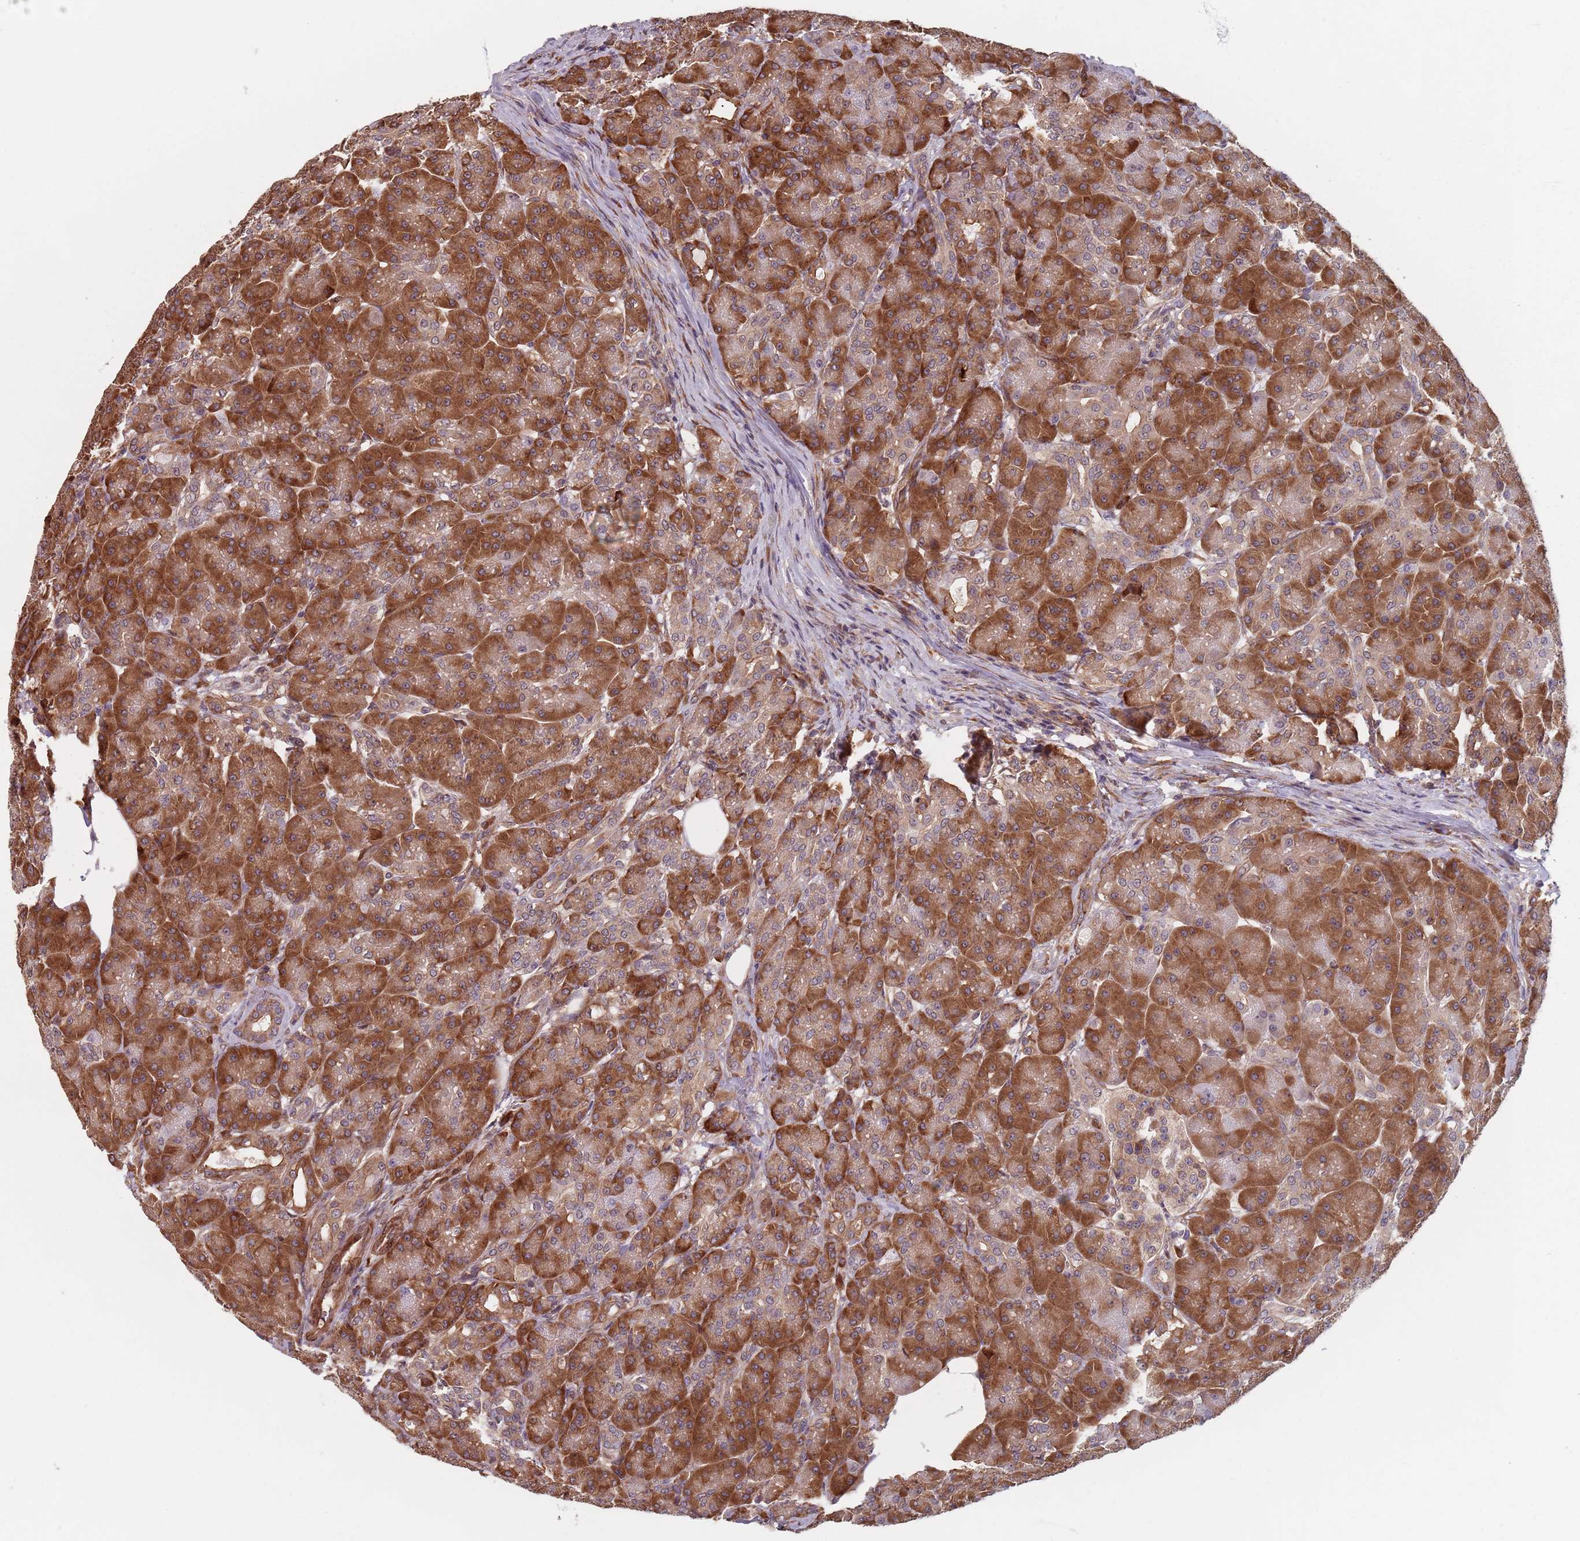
{"staining": {"intensity": "strong", "quantity": "25%-75%", "location": "cytoplasmic/membranous"}, "tissue": "pancreas", "cell_type": "Exocrine glandular cells", "image_type": "normal", "snomed": [{"axis": "morphology", "description": "Normal tissue, NOS"}, {"axis": "topography", "description": "Pancreas"}], "caption": "DAB (3,3'-diaminobenzidine) immunohistochemical staining of normal human pancreas reveals strong cytoplasmic/membranous protein expression in approximately 25%-75% of exocrine glandular cells.", "gene": "NOTCH3", "patient": {"sex": "male", "age": 63}}